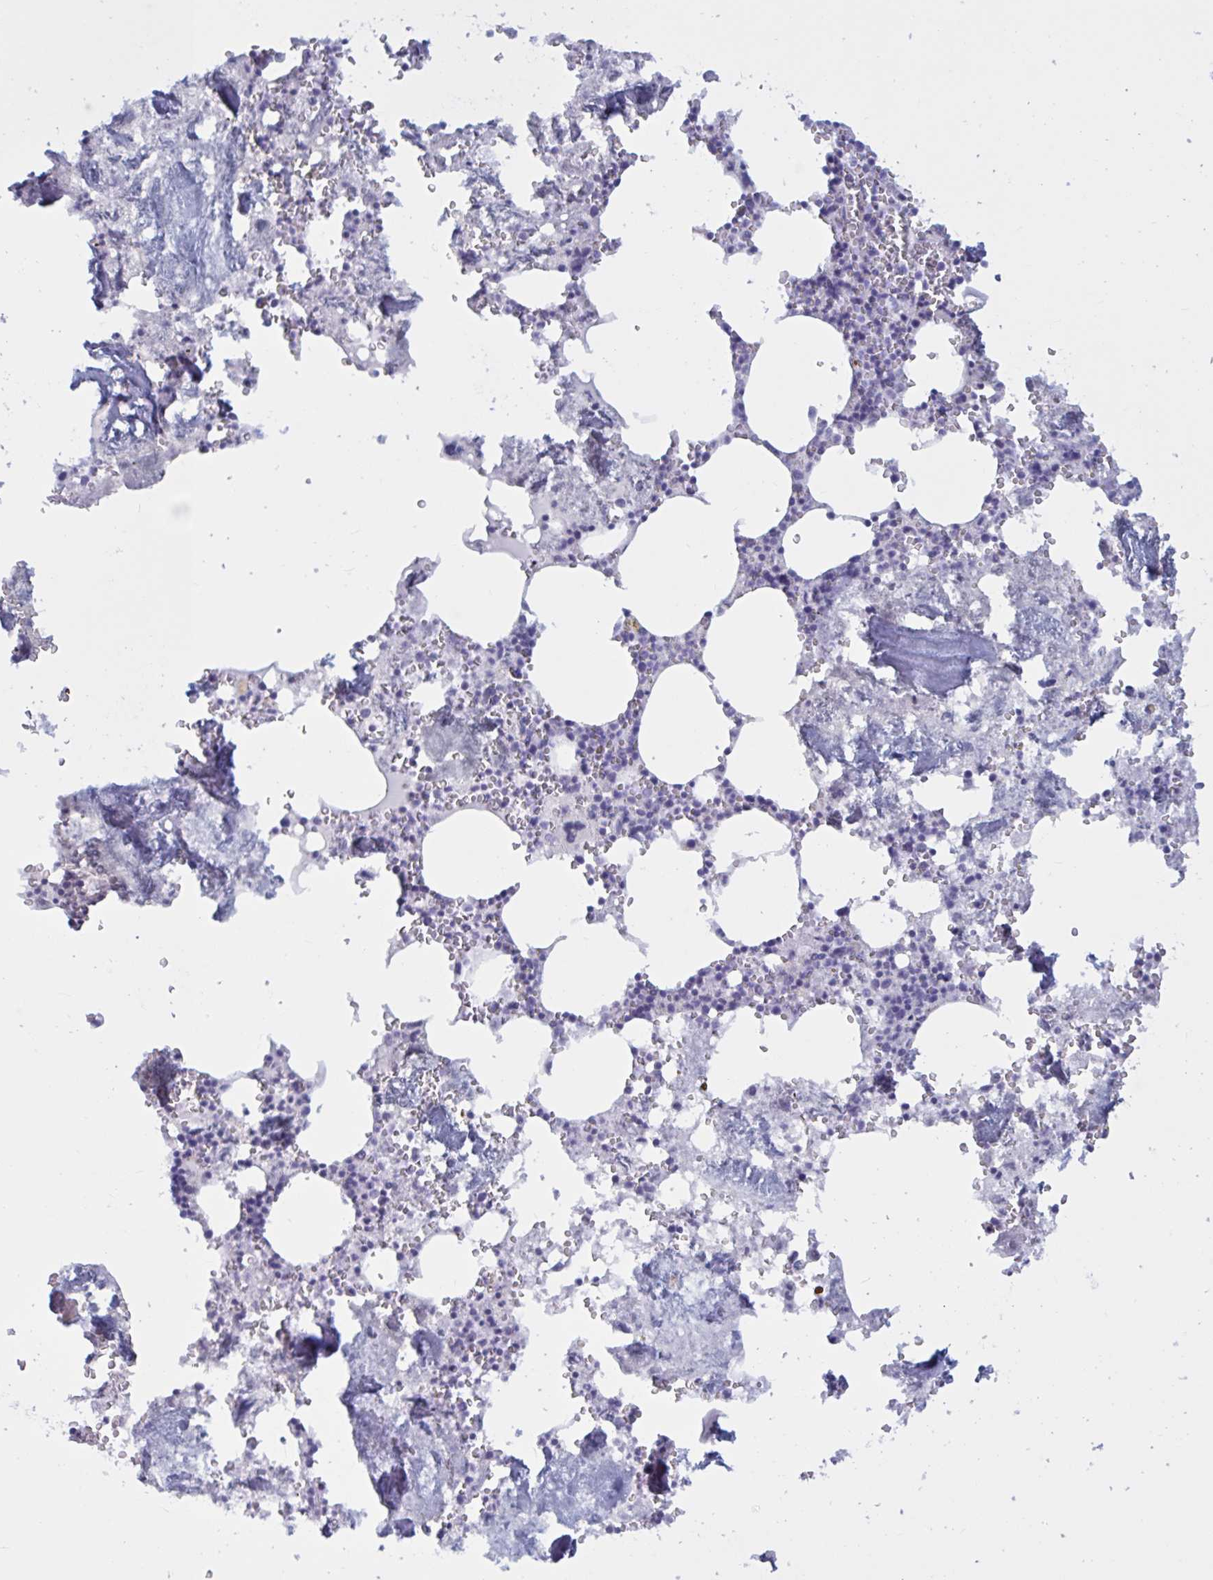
{"staining": {"intensity": "negative", "quantity": "none", "location": "none"}, "tissue": "bone marrow", "cell_type": "Hematopoietic cells", "image_type": "normal", "snomed": [{"axis": "morphology", "description": "Normal tissue, NOS"}, {"axis": "topography", "description": "Bone marrow"}], "caption": "DAB immunohistochemical staining of normal human bone marrow demonstrates no significant positivity in hematopoietic cells.", "gene": "ATG9A", "patient": {"sex": "male", "age": 54}}